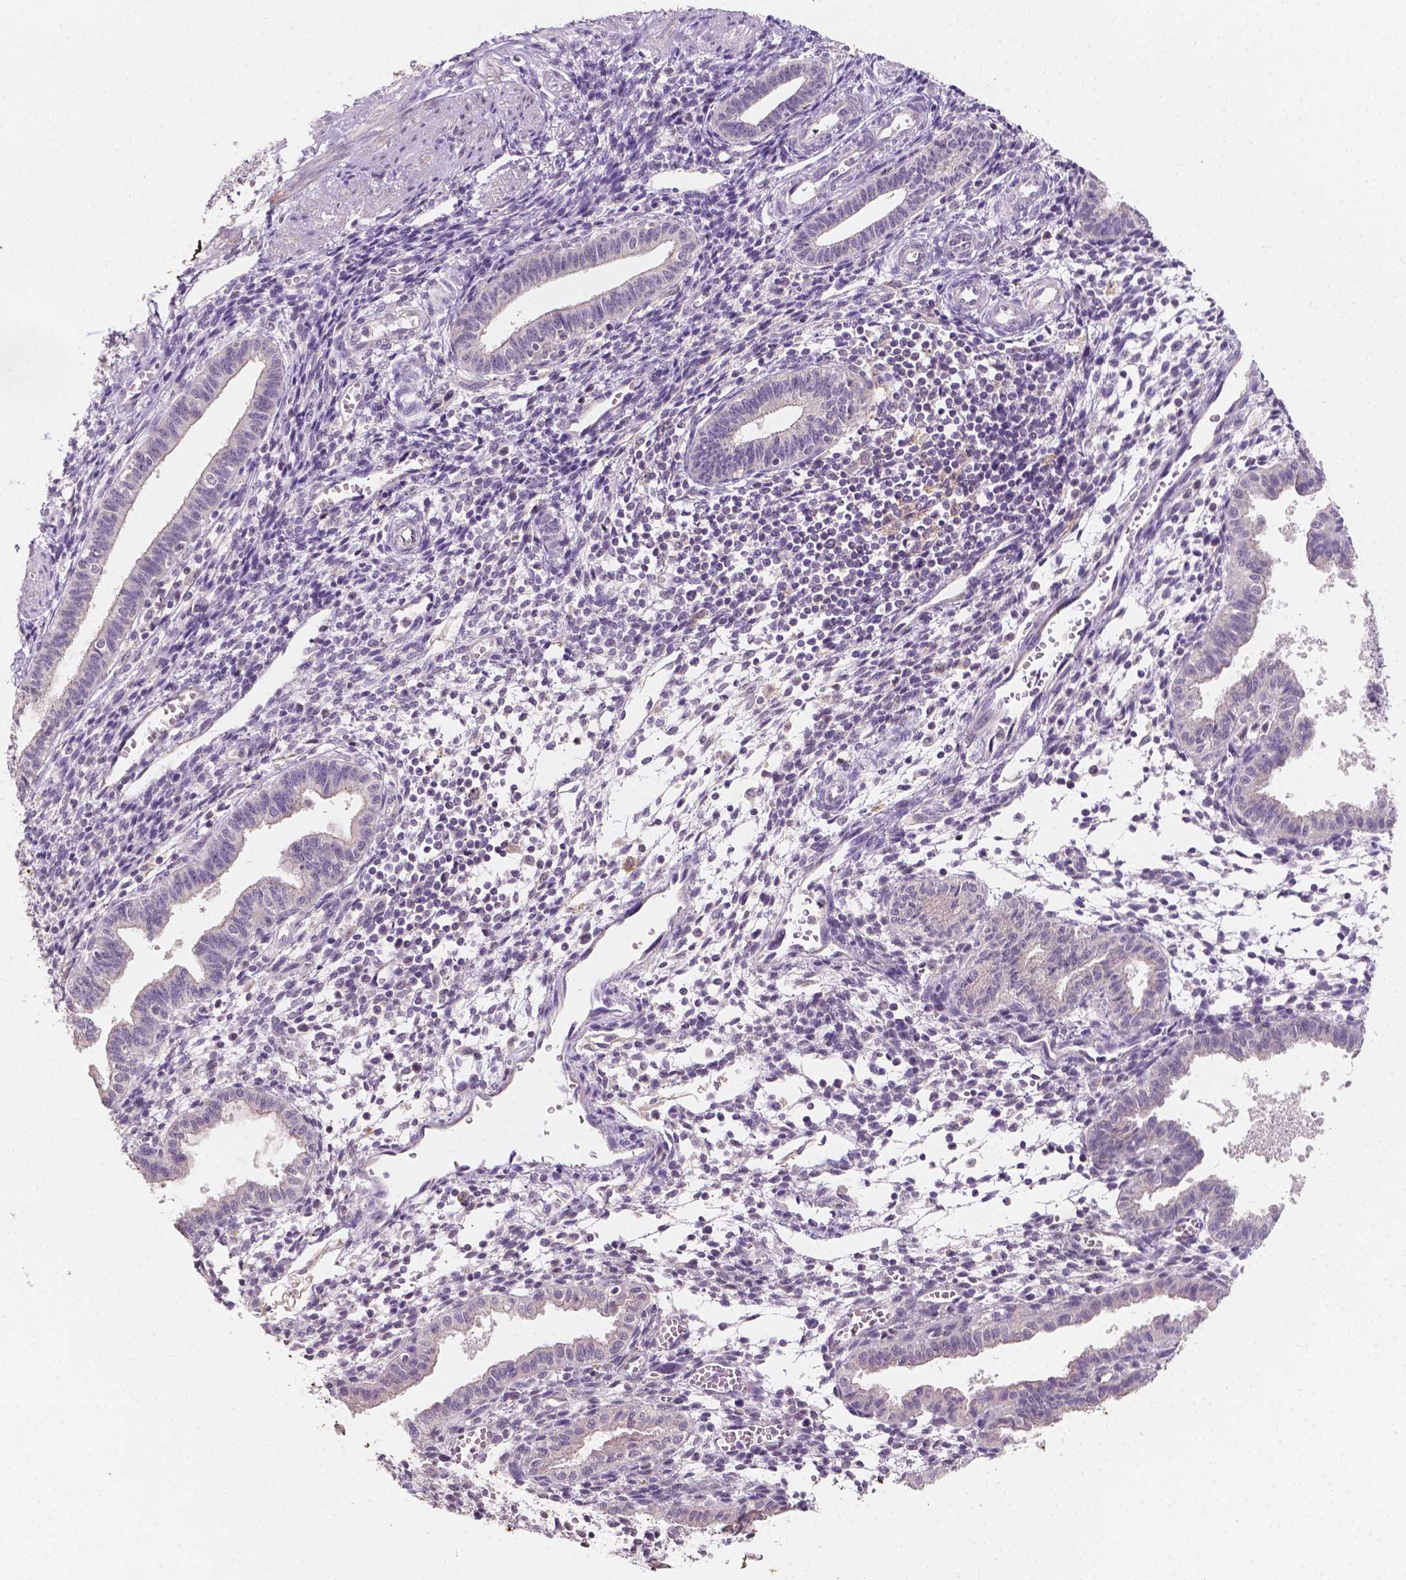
{"staining": {"intensity": "negative", "quantity": "none", "location": "none"}, "tissue": "endometrium", "cell_type": "Cells in endometrial stroma", "image_type": "normal", "snomed": [{"axis": "morphology", "description": "Normal tissue, NOS"}, {"axis": "topography", "description": "Endometrium"}], "caption": "Immunohistochemistry photomicrograph of unremarkable endometrium: human endometrium stained with DAB (3,3'-diaminobenzidine) reveals no significant protein staining in cells in endometrial stroma. (Stains: DAB immunohistochemistry with hematoxylin counter stain, Microscopy: brightfield microscopy at high magnification).", "gene": "SIRT2", "patient": {"sex": "female", "age": 37}}